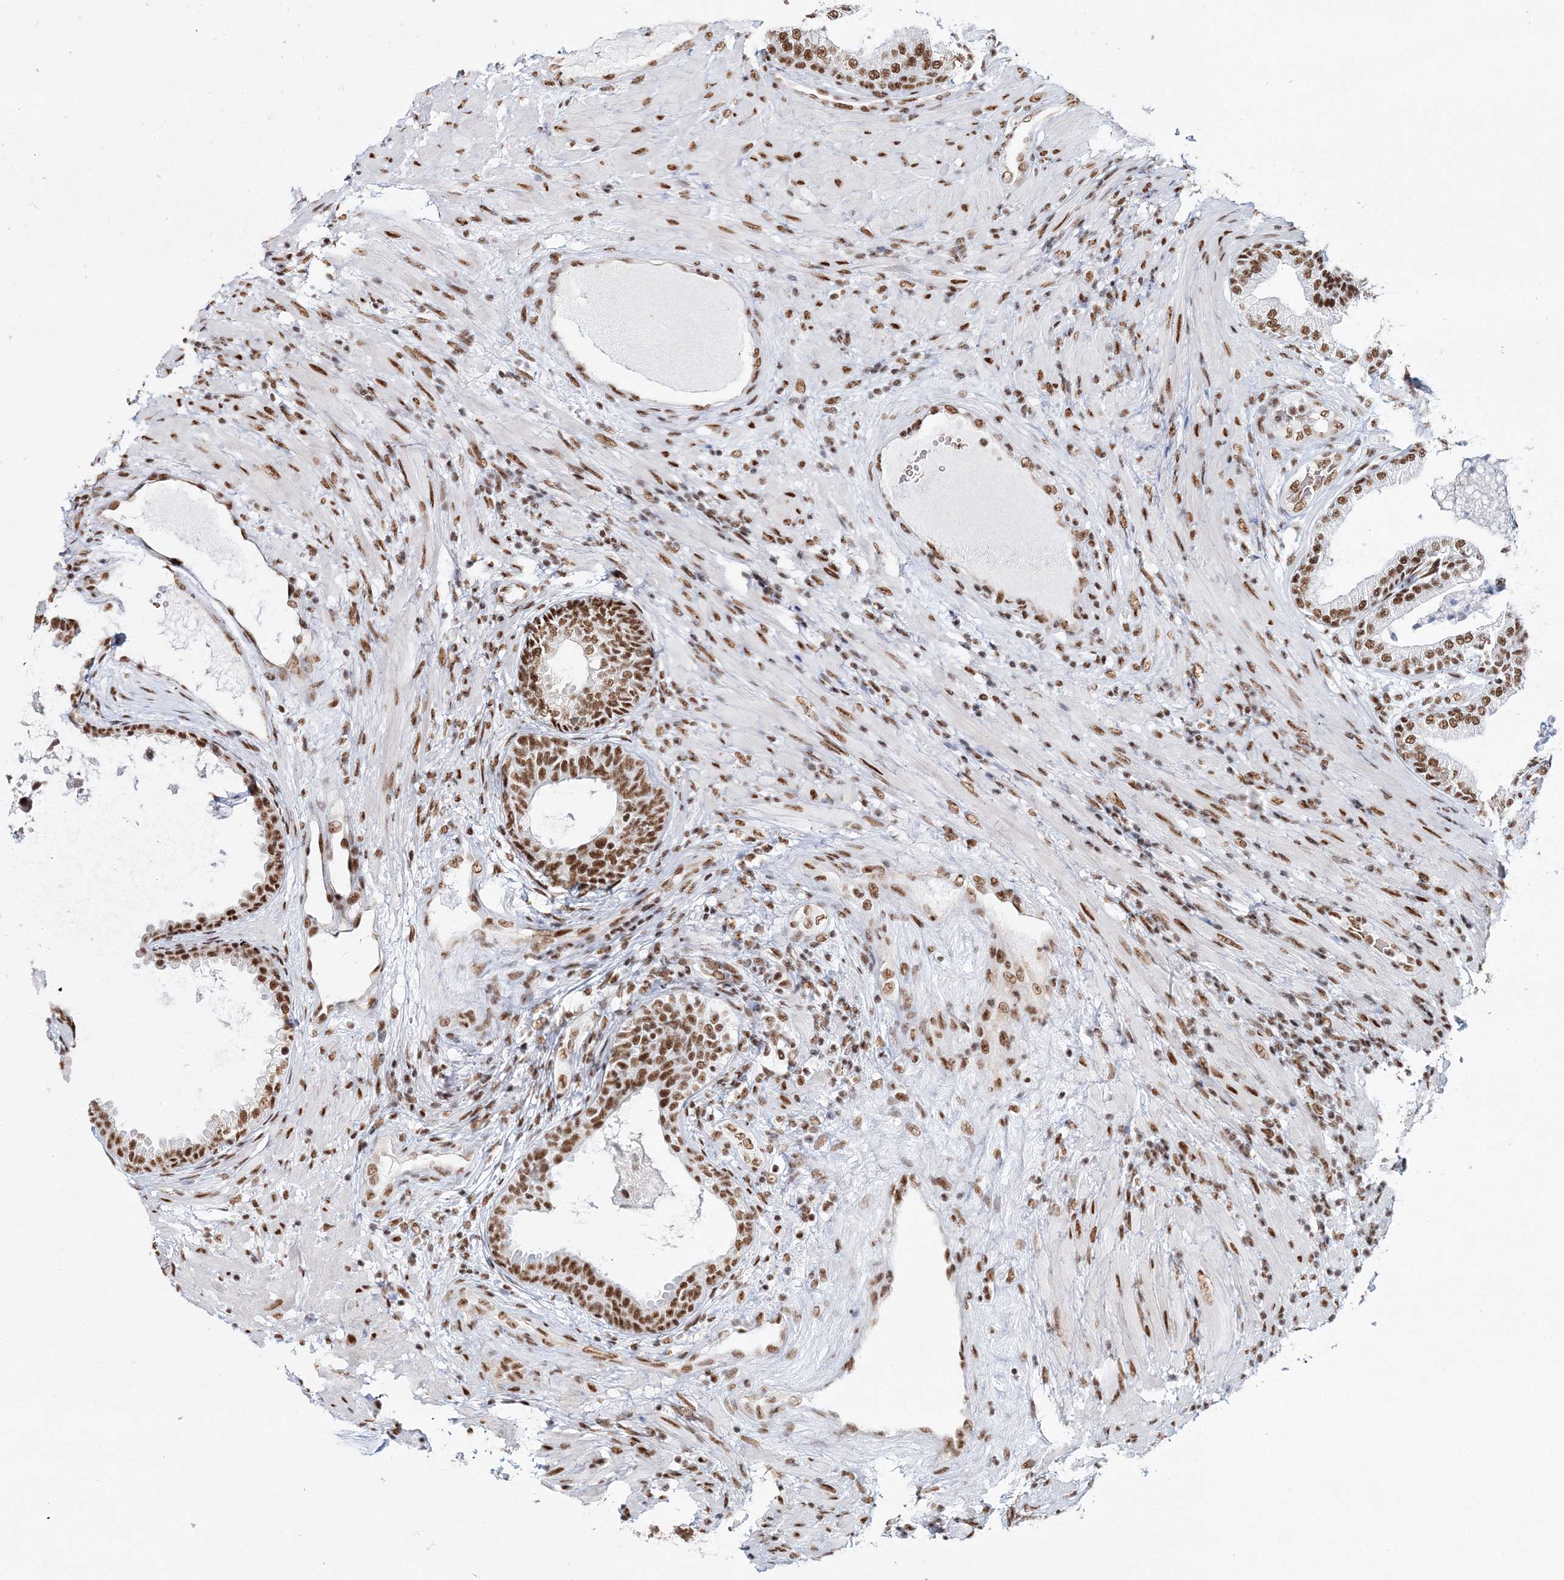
{"staining": {"intensity": "moderate", "quantity": ">75%", "location": "nuclear"}, "tissue": "prostate", "cell_type": "Glandular cells", "image_type": "normal", "snomed": [{"axis": "morphology", "description": "Normal tissue, NOS"}, {"axis": "topography", "description": "Prostate"}], "caption": "Immunohistochemistry of unremarkable prostate demonstrates medium levels of moderate nuclear staining in approximately >75% of glandular cells. (DAB (3,3'-diaminobenzidine) IHC with brightfield microscopy, high magnification).", "gene": "ENSG00000290315", "patient": {"sex": "male", "age": 76}}